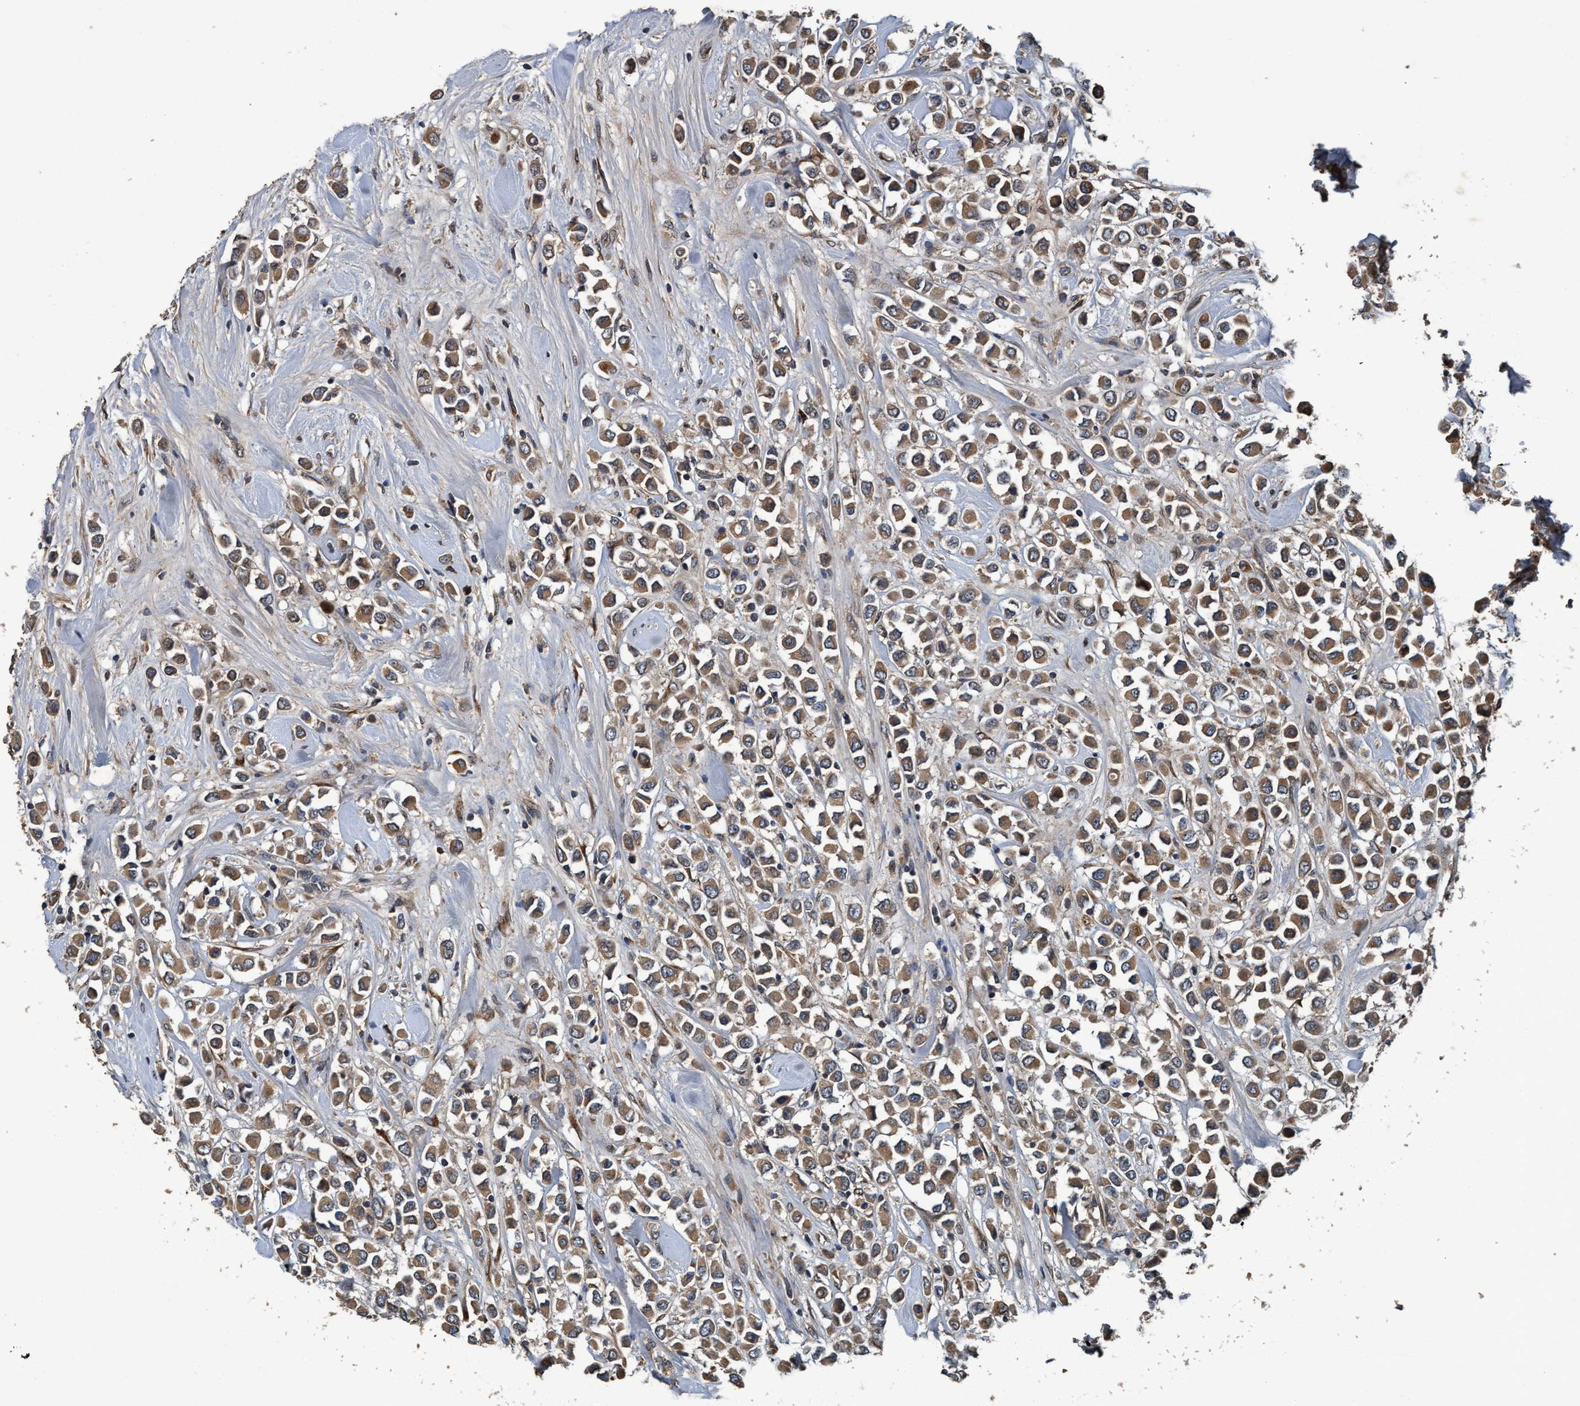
{"staining": {"intensity": "moderate", "quantity": ">75%", "location": "cytoplasmic/membranous"}, "tissue": "breast cancer", "cell_type": "Tumor cells", "image_type": "cancer", "snomed": [{"axis": "morphology", "description": "Duct carcinoma"}, {"axis": "topography", "description": "Breast"}], "caption": "Moderate cytoplasmic/membranous positivity for a protein is identified in approximately >75% of tumor cells of breast cancer (intraductal carcinoma) using immunohistochemistry.", "gene": "MACC1", "patient": {"sex": "female", "age": 61}}